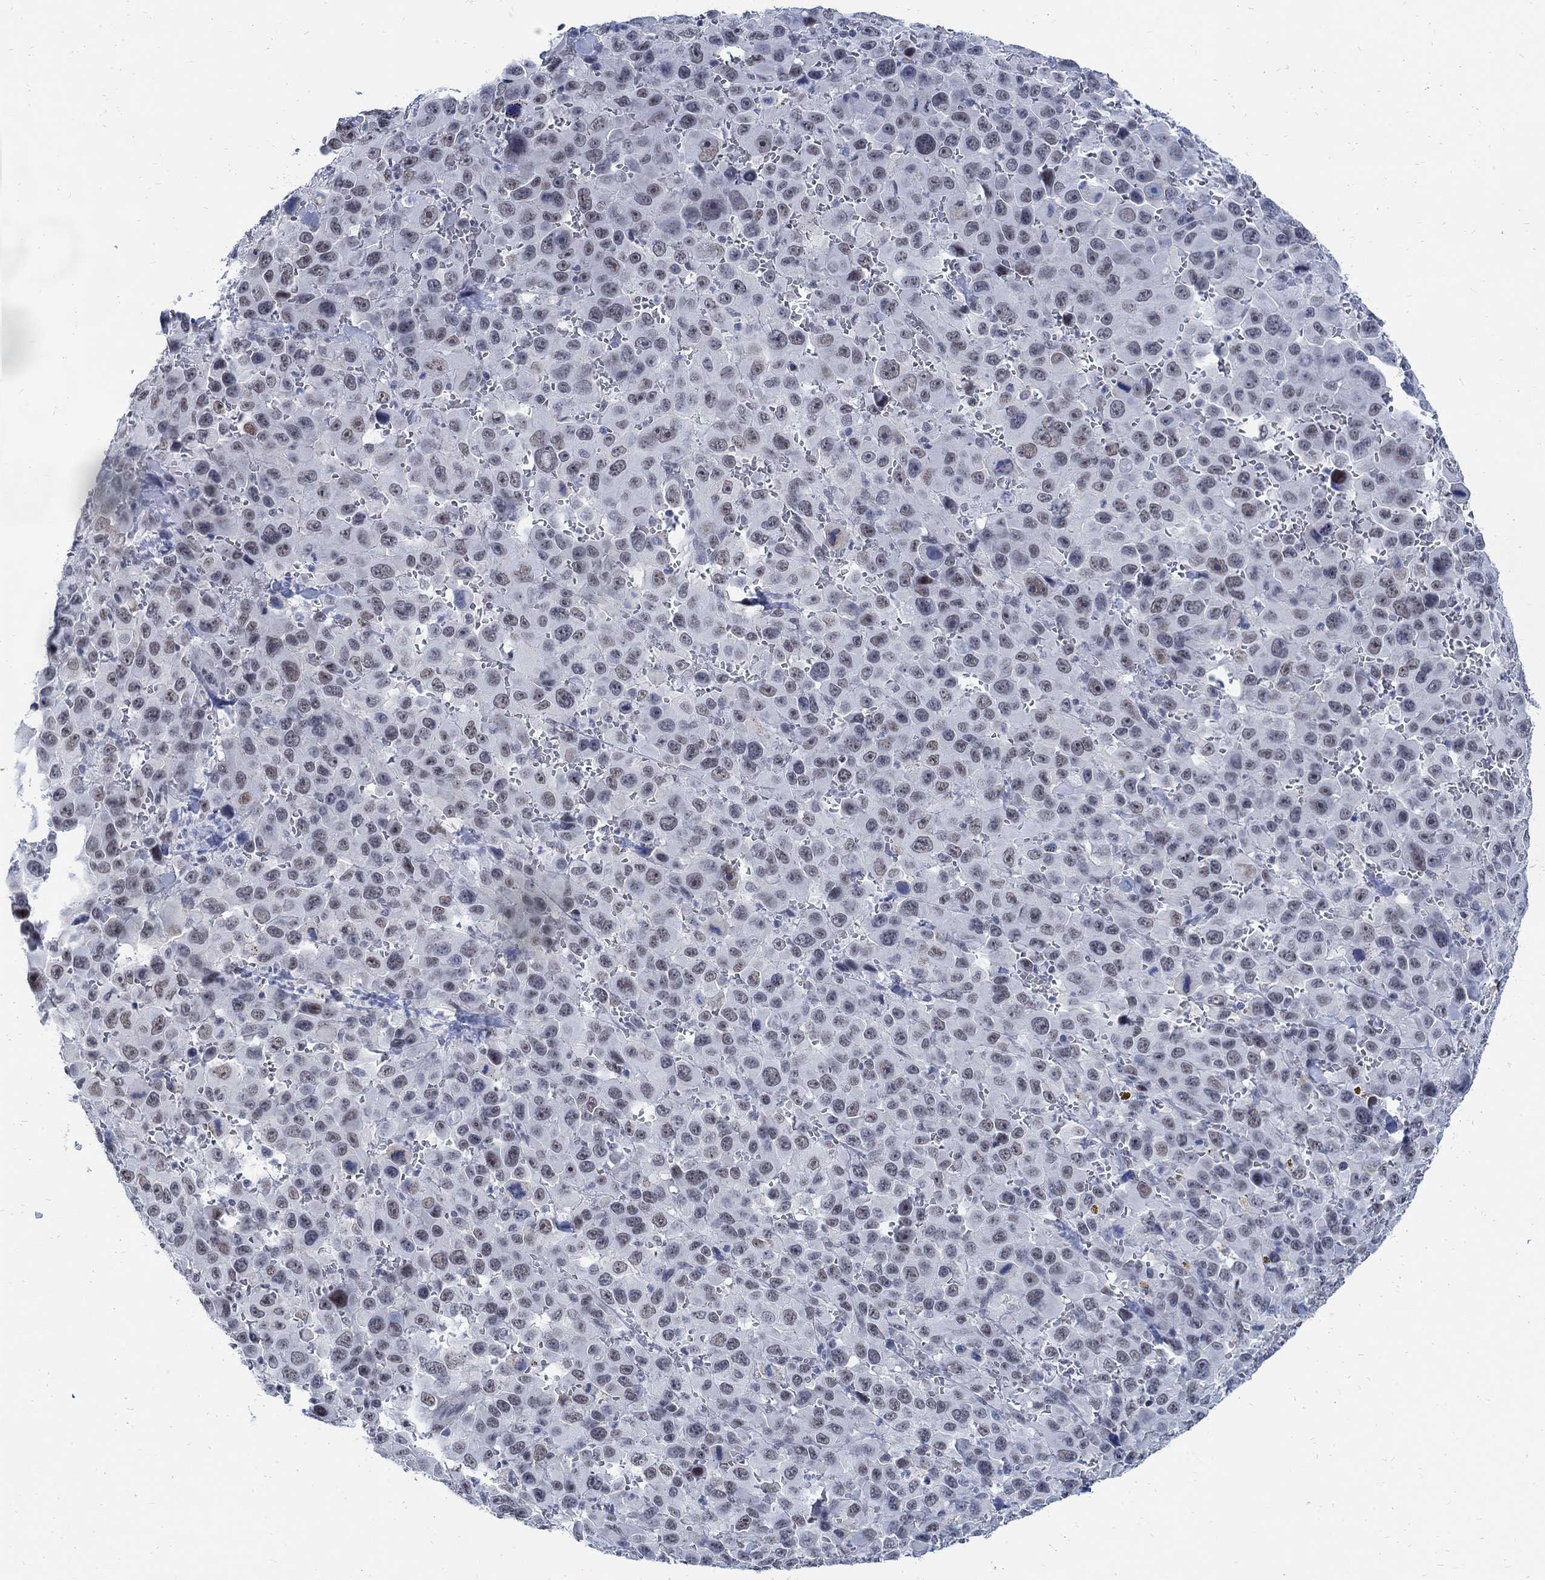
{"staining": {"intensity": "weak", "quantity": "<25%", "location": "nuclear"}, "tissue": "melanoma", "cell_type": "Tumor cells", "image_type": "cancer", "snomed": [{"axis": "morphology", "description": "Malignant melanoma, NOS"}, {"axis": "topography", "description": "Skin"}], "caption": "Tumor cells show no significant expression in malignant melanoma.", "gene": "DLK1", "patient": {"sex": "female", "age": 91}}